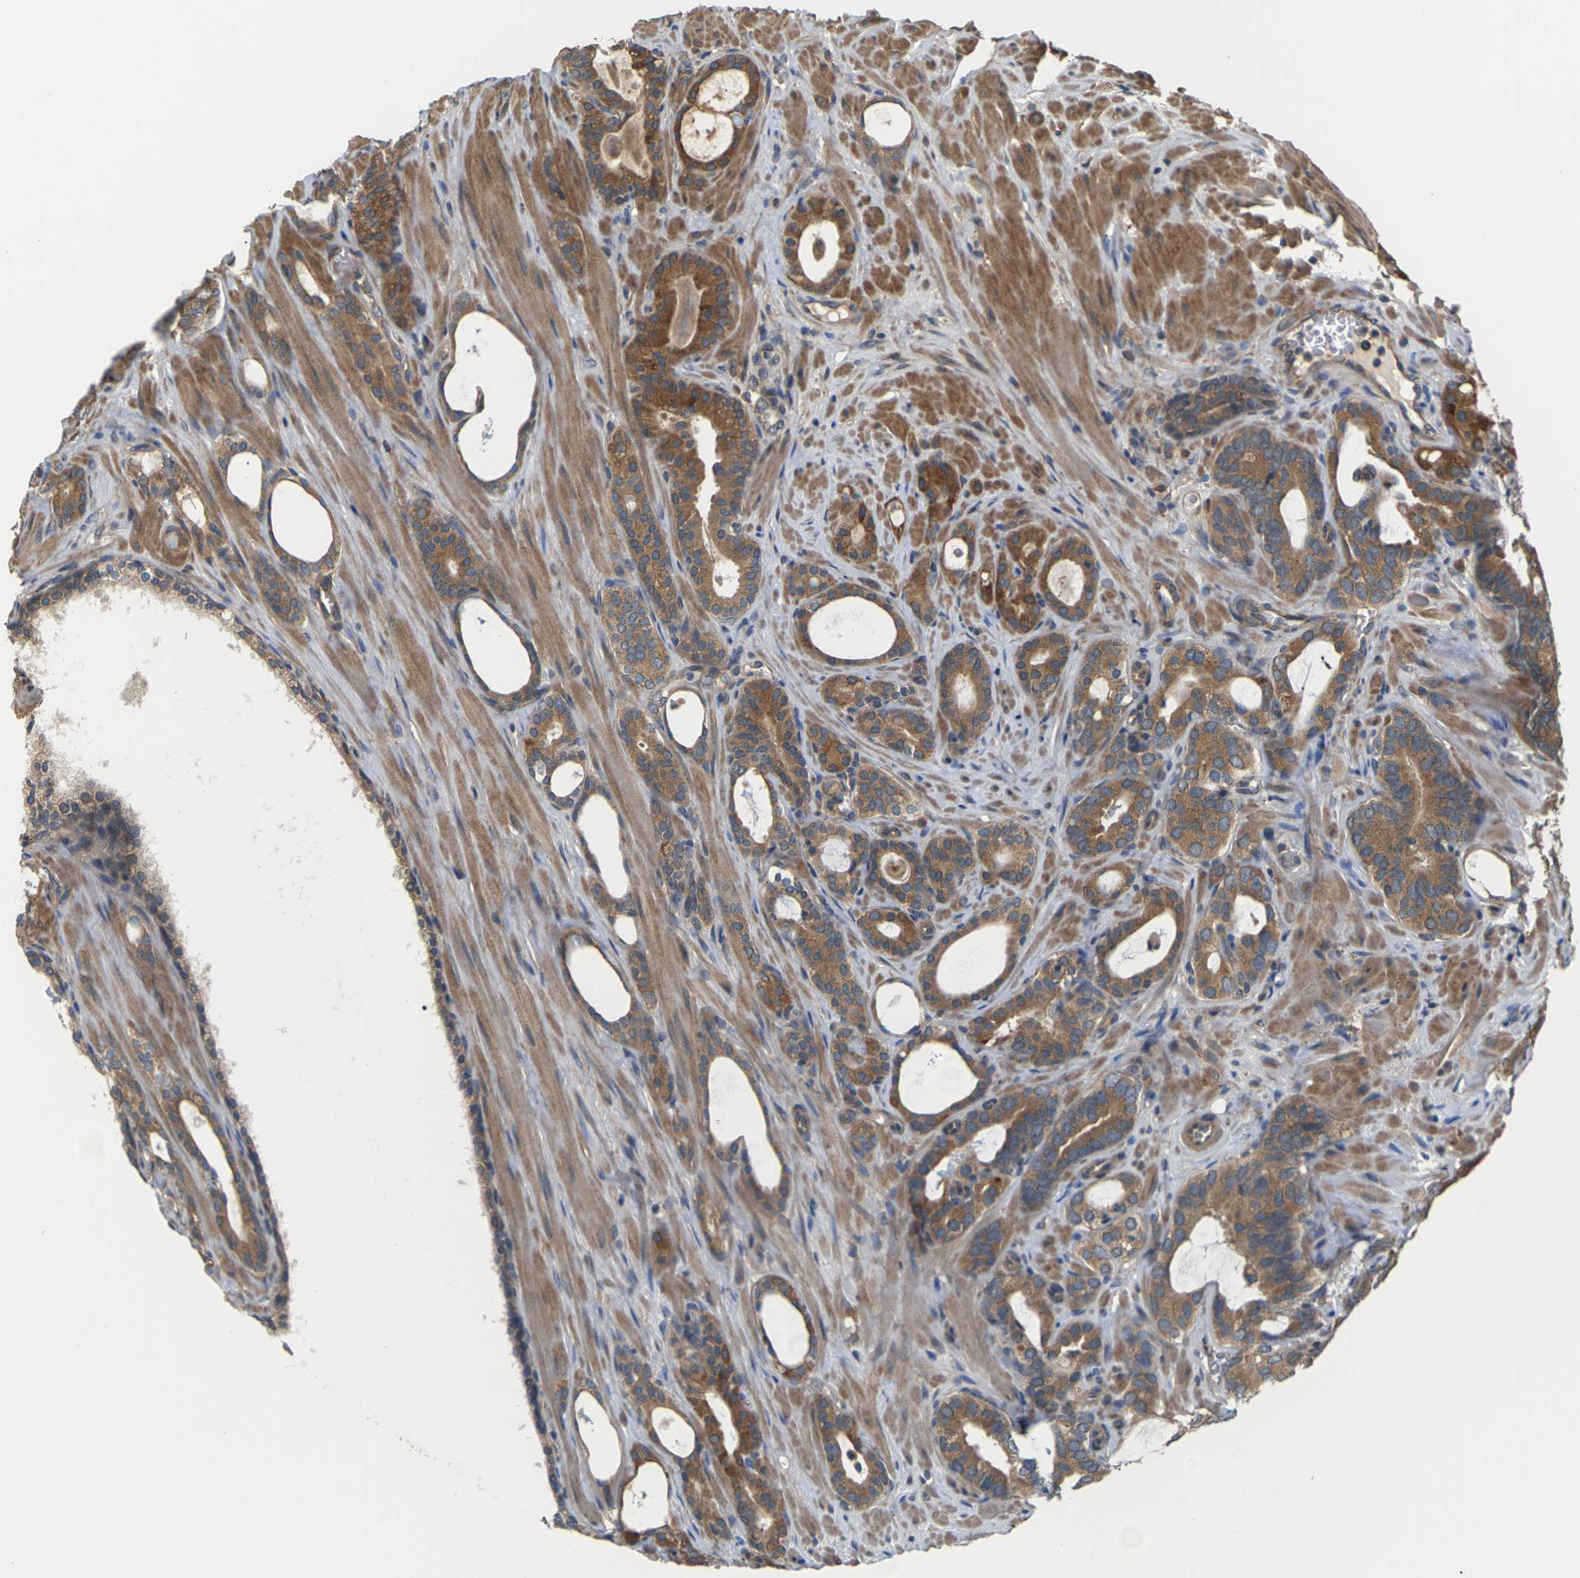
{"staining": {"intensity": "moderate", "quantity": ">75%", "location": "cytoplasmic/membranous"}, "tissue": "prostate cancer", "cell_type": "Tumor cells", "image_type": "cancer", "snomed": [{"axis": "morphology", "description": "Adenocarcinoma, Low grade"}, {"axis": "topography", "description": "Prostate"}], "caption": "Prostate cancer (adenocarcinoma (low-grade)) stained with a brown dye displays moderate cytoplasmic/membranous positive staining in approximately >75% of tumor cells.", "gene": "NRAS", "patient": {"sex": "male", "age": 63}}